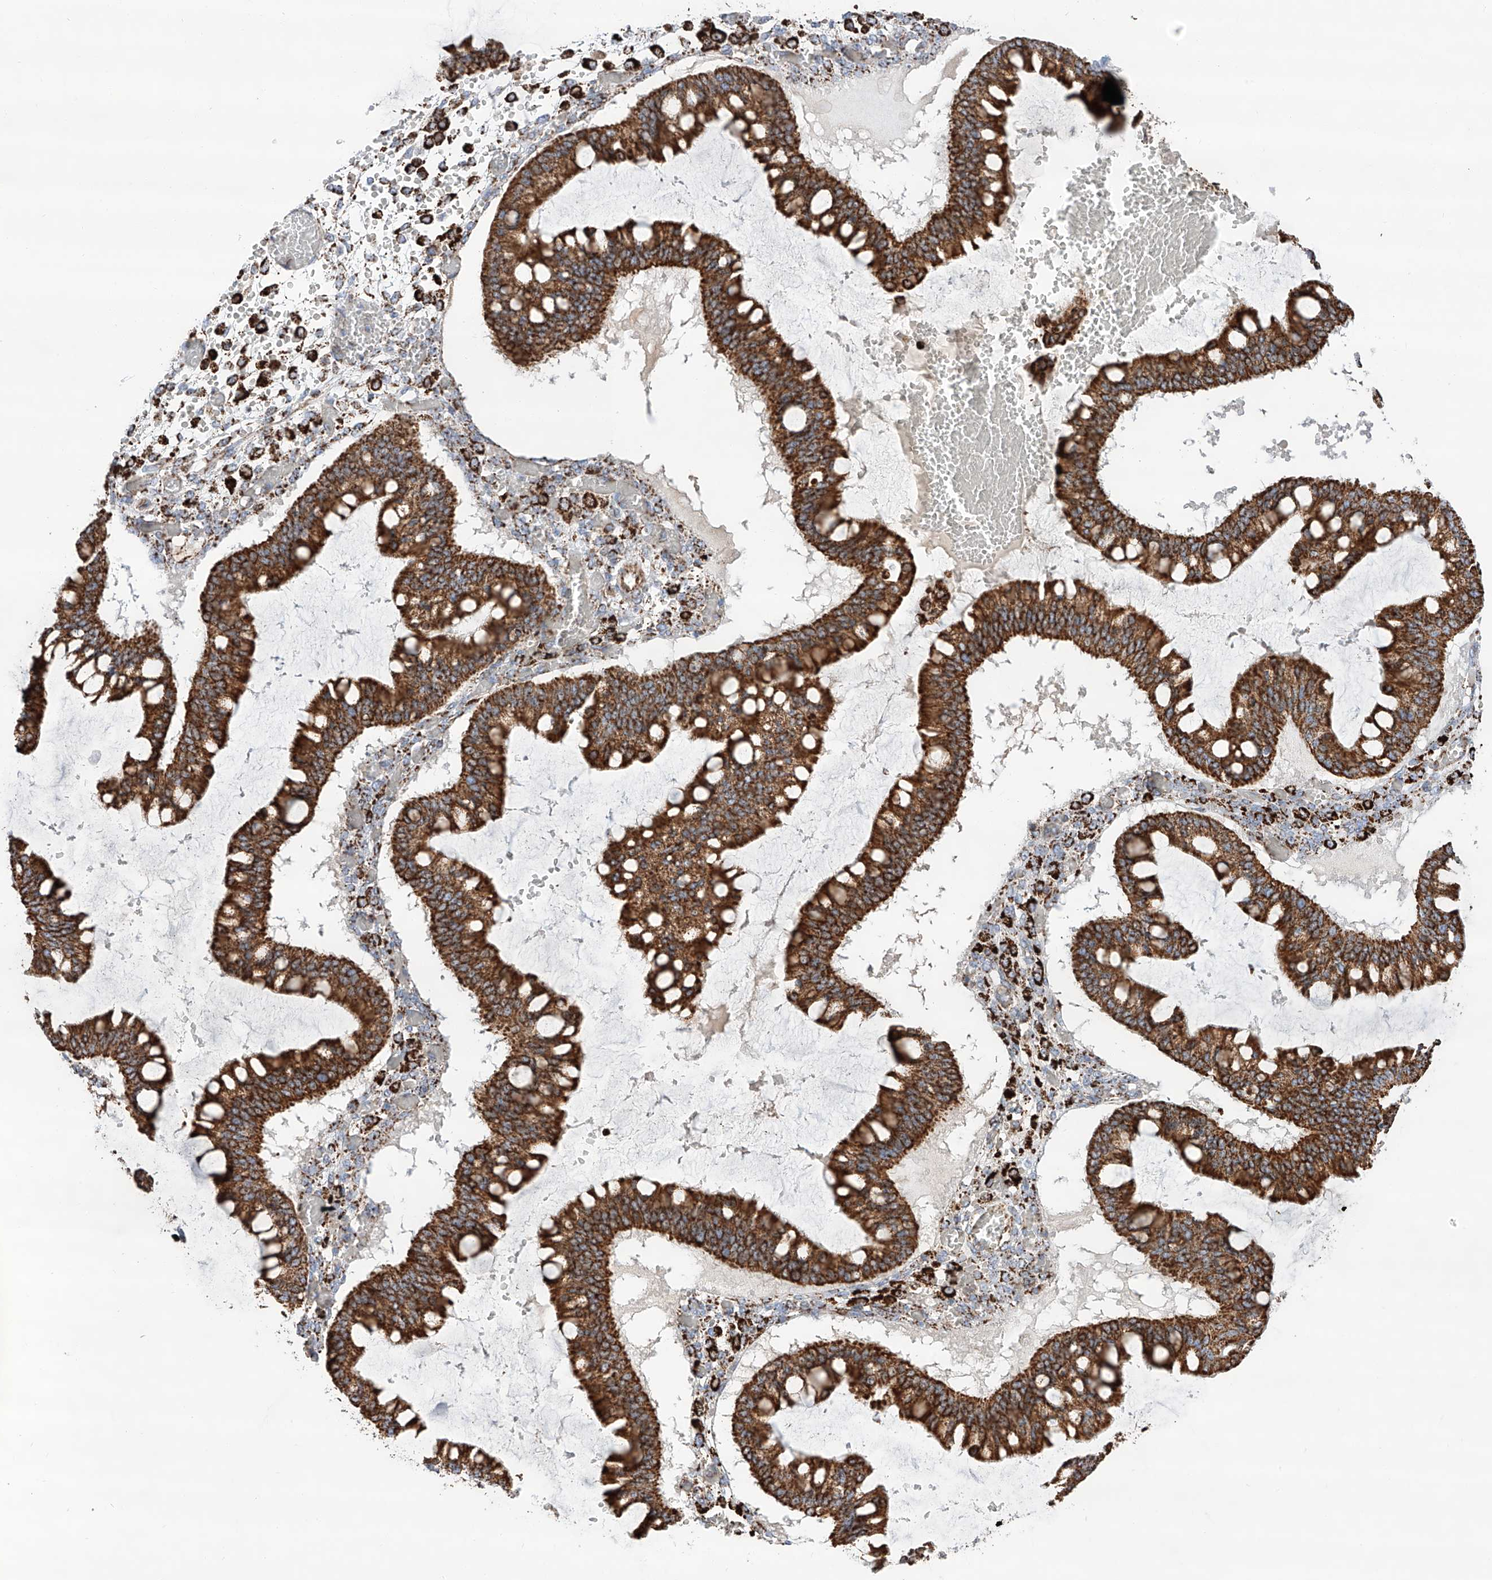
{"staining": {"intensity": "strong", "quantity": ">75%", "location": "cytoplasmic/membranous"}, "tissue": "ovarian cancer", "cell_type": "Tumor cells", "image_type": "cancer", "snomed": [{"axis": "morphology", "description": "Cystadenocarcinoma, mucinous, NOS"}, {"axis": "topography", "description": "Ovary"}], "caption": "Ovarian mucinous cystadenocarcinoma was stained to show a protein in brown. There is high levels of strong cytoplasmic/membranous positivity in about >75% of tumor cells.", "gene": "TTC27", "patient": {"sex": "female", "age": 73}}